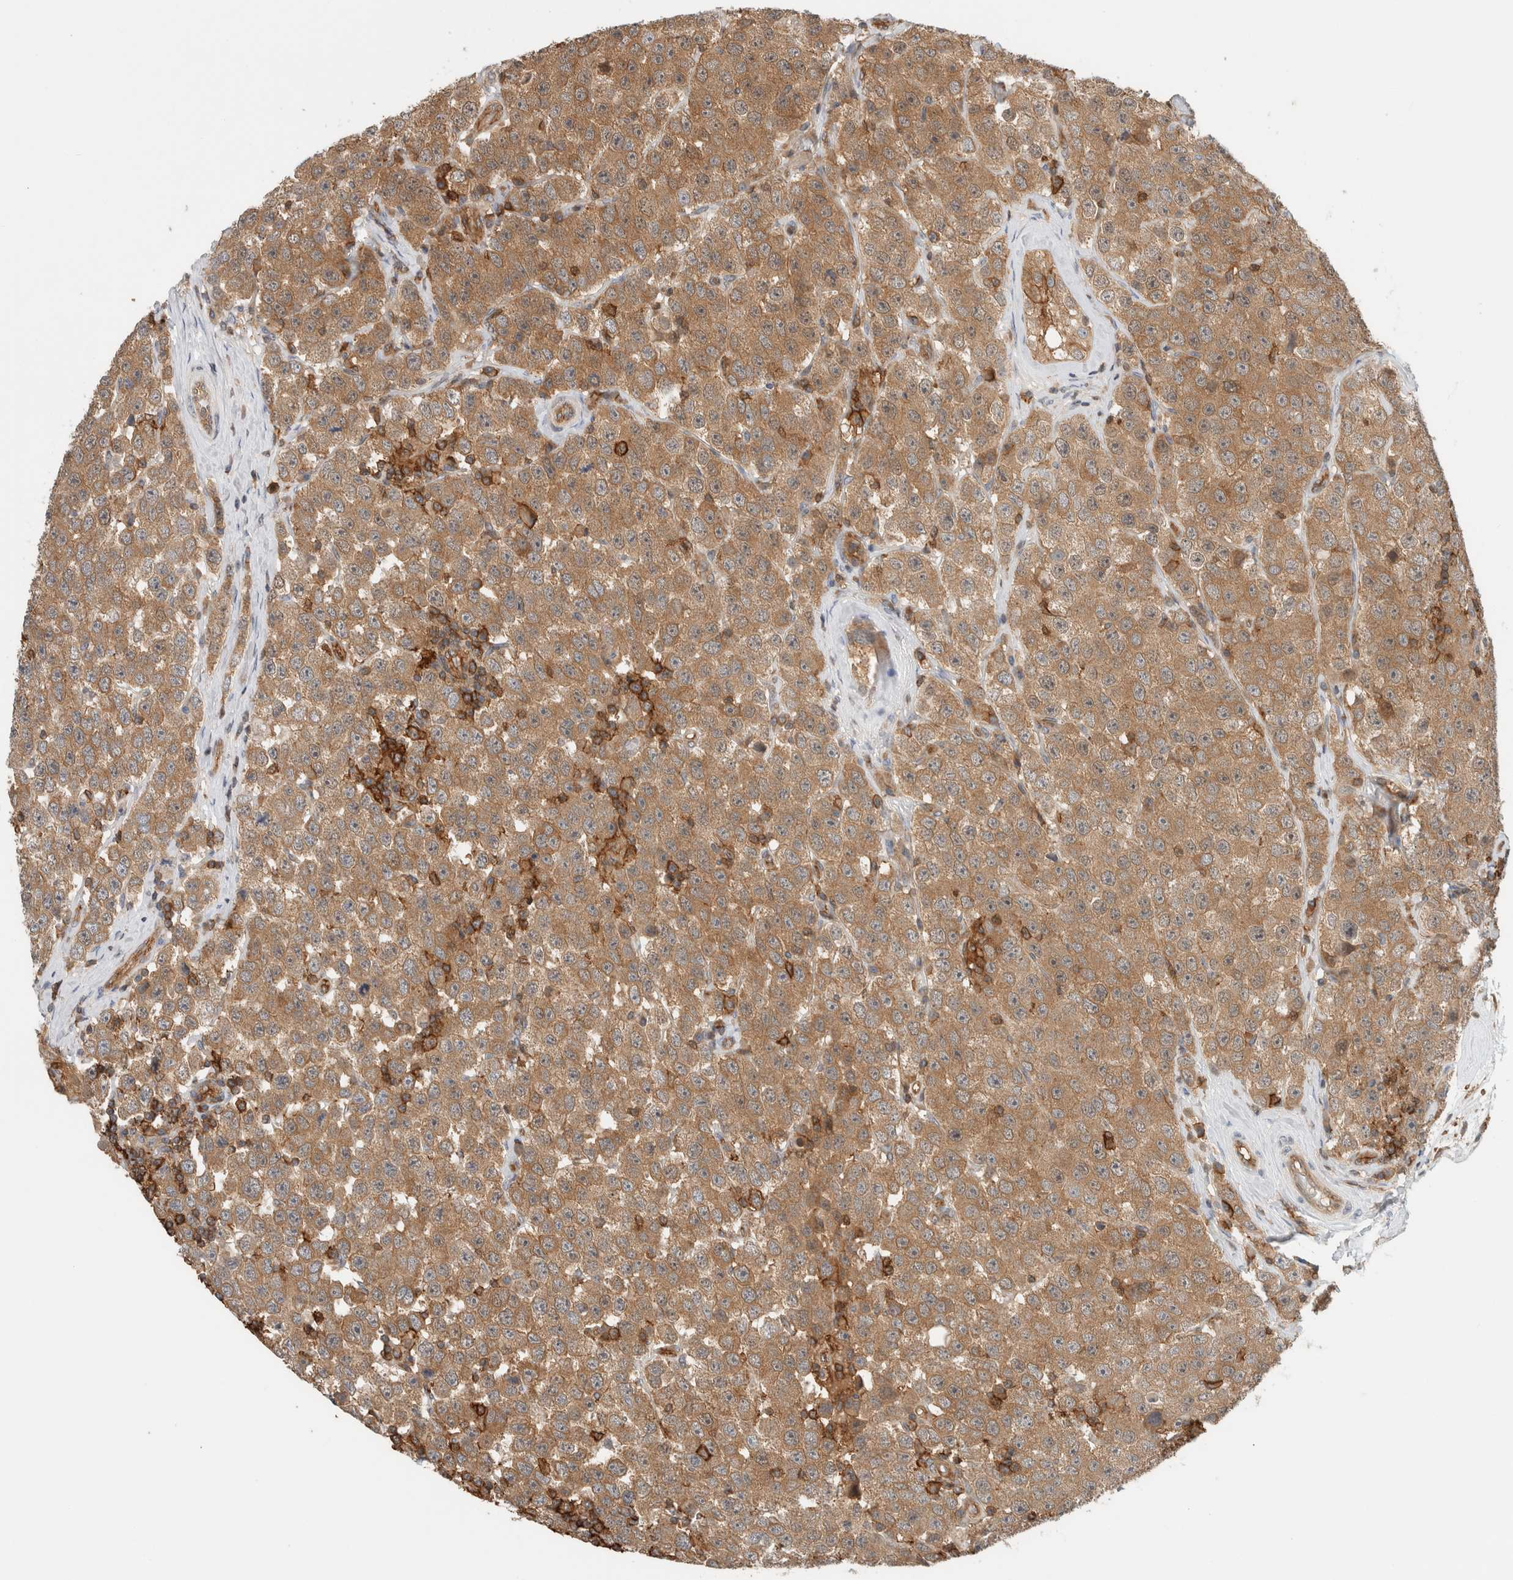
{"staining": {"intensity": "moderate", "quantity": ">75%", "location": "cytoplasmic/membranous"}, "tissue": "testis cancer", "cell_type": "Tumor cells", "image_type": "cancer", "snomed": [{"axis": "morphology", "description": "Seminoma, NOS"}, {"axis": "morphology", "description": "Carcinoma, Embryonal, NOS"}, {"axis": "topography", "description": "Testis"}], "caption": "A micrograph showing moderate cytoplasmic/membranous positivity in approximately >75% of tumor cells in testis seminoma, as visualized by brown immunohistochemical staining.", "gene": "PFDN4", "patient": {"sex": "male", "age": 28}}